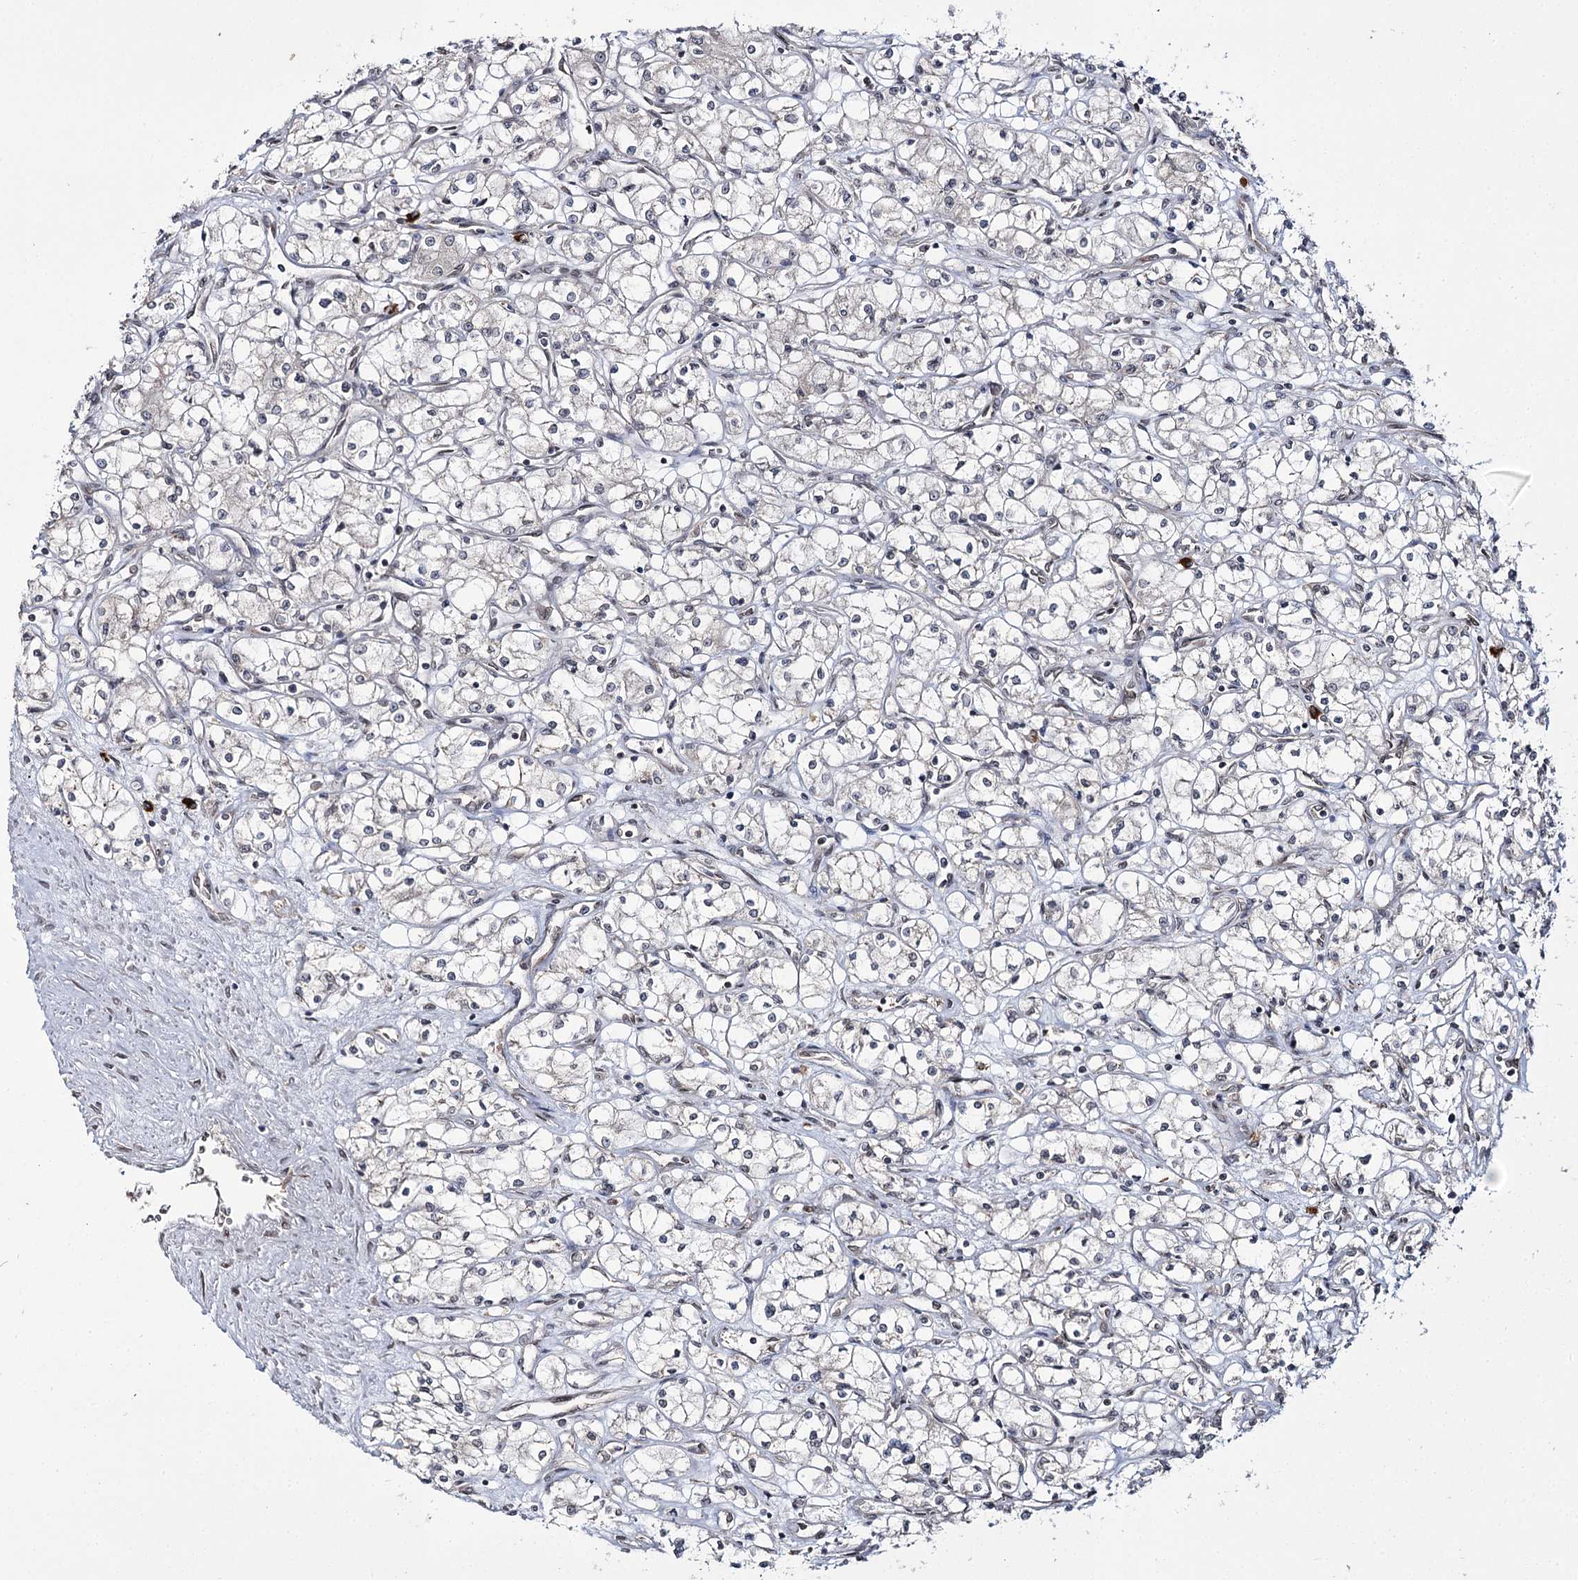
{"staining": {"intensity": "negative", "quantity": "none", "location": "none"}, "tissue": "renal cancer", "cell_type": "Tumor cells", "image_type": "cancer", "snomed": [{"axis": "morphology", "description": "Adenocarcinoma, NOS"}, {"axis": "topography", "description": "Kidney"}], "caption": "High magnification brightfield microscopy of adenocarcinoma (renal) stained with DAB (3,3'-diaminobenzidine) (brown) and counterstained with hematoxylin (blue): tumor cells show no significant expression.", "gene": "TRNT1", "patient": {"sex": "male", "age": 59}}